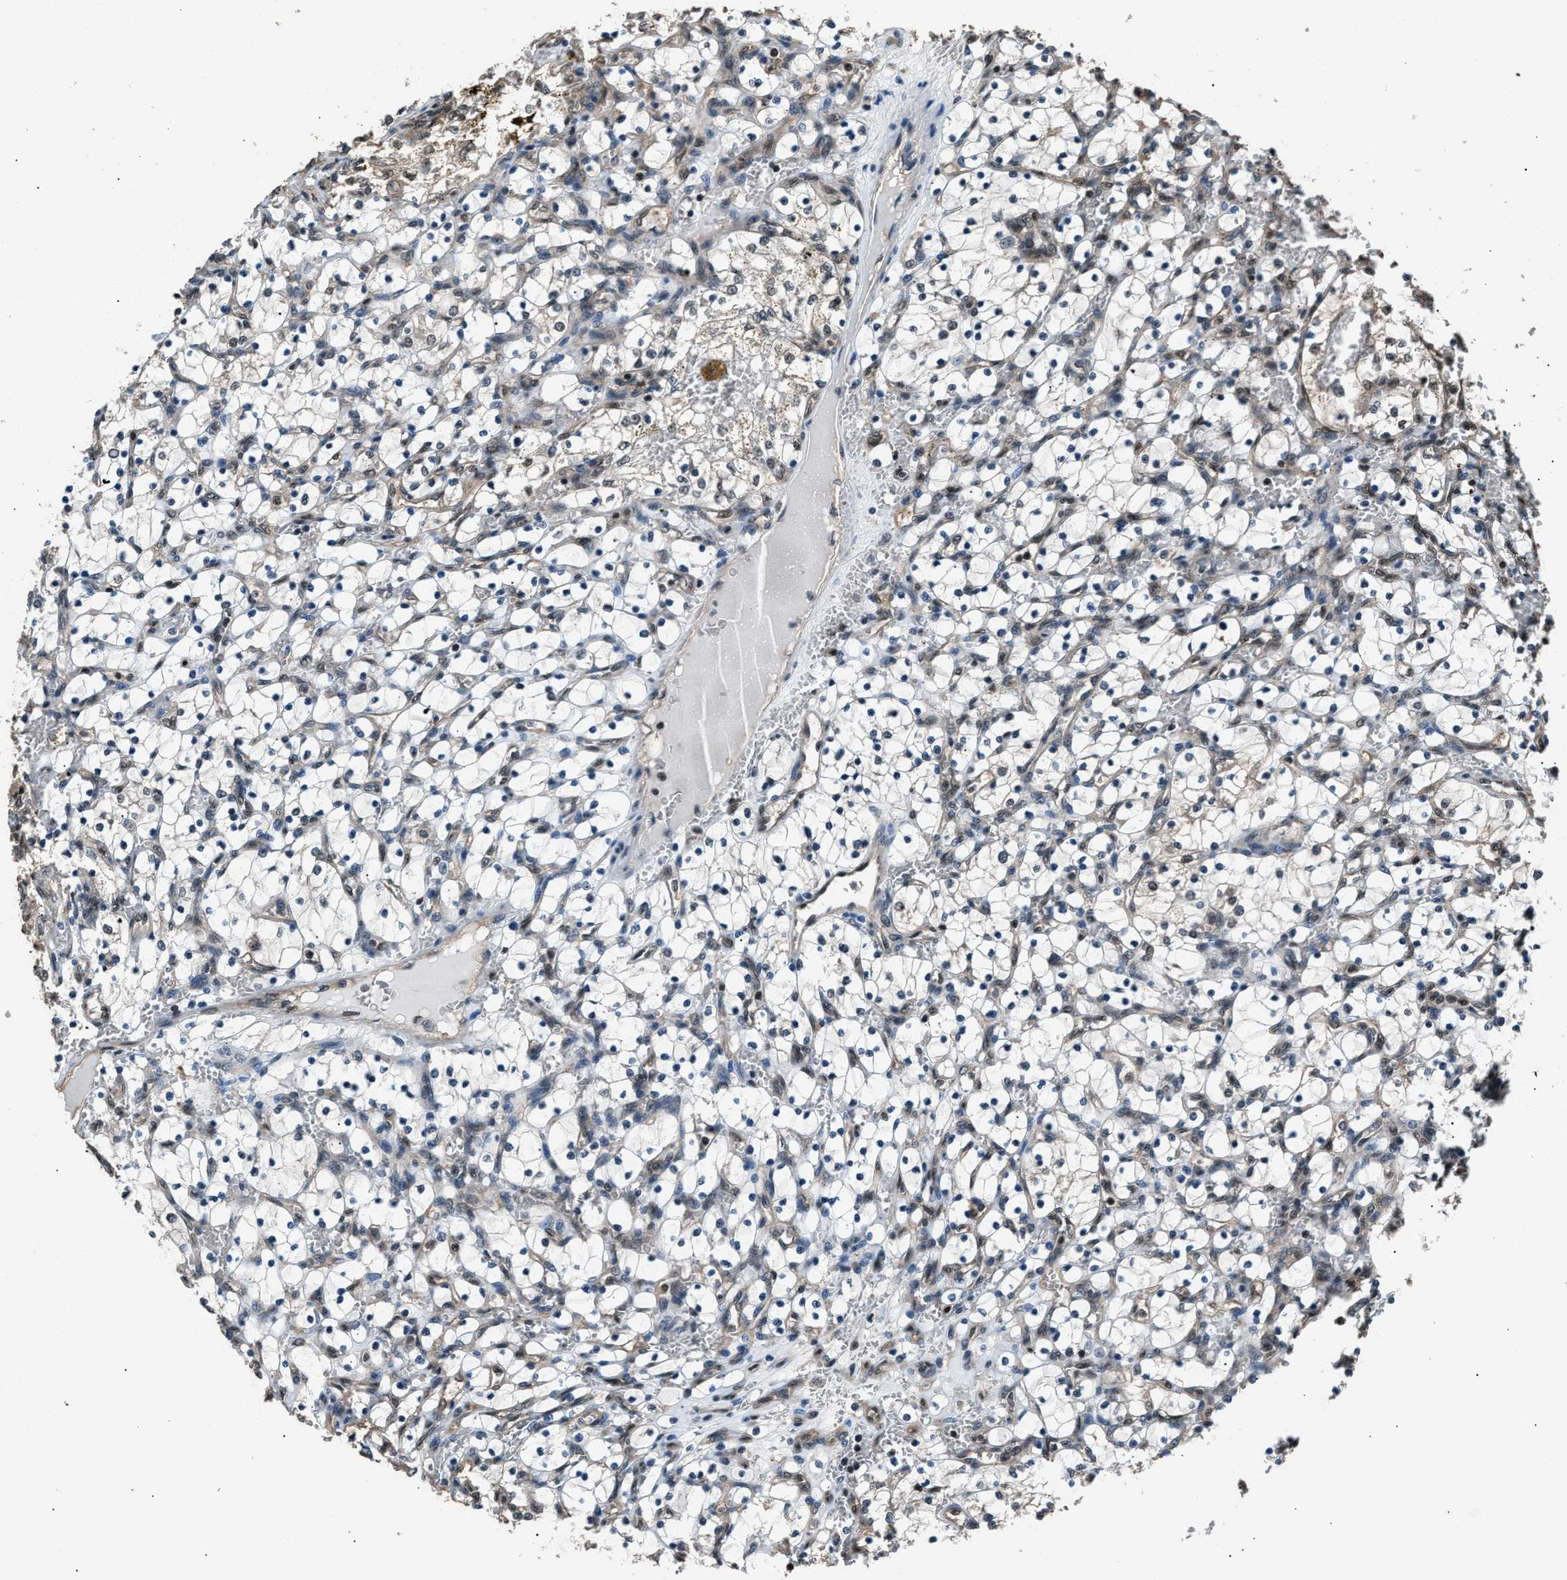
{"staining": {"intensity": "negative", "quantity": "none", "location": "none"}, "tissue": "renal cancer", "cell_type": "Tumor cells", "image_type": "cancer", "snomed": [{"axis": "morphology", "description": "Adenocarcinoma, NOS"}, {"axis": "topography", "description": "Kidney"}], "caption": "IHC of human adenocarcinoma (renal) exhibits no positivity in tumor cells.", "gene": "DFFA", "patient": {"sex": "female", "age": 69}}